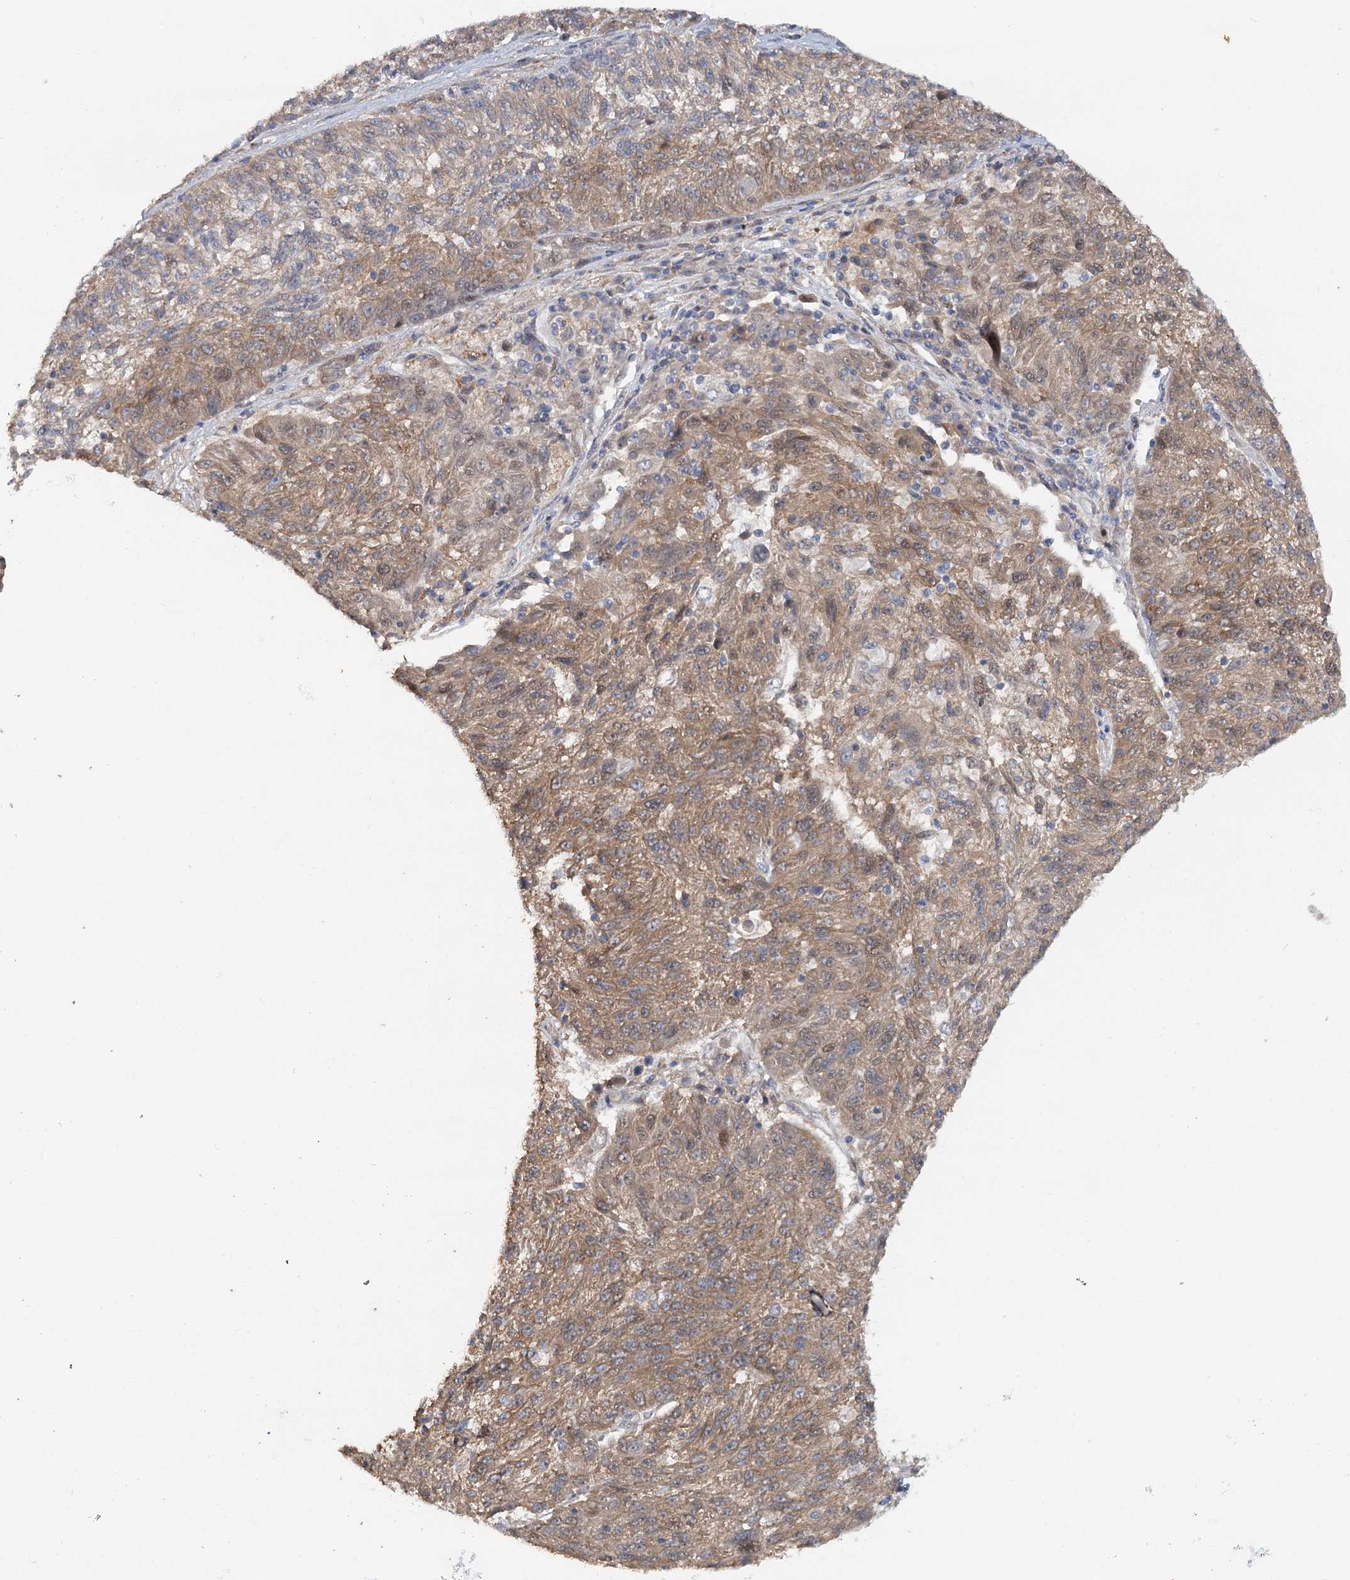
{"staining": {"intensity": "moderate", "quantity": ">75%", "location": "cytoplasmic/membranous,nuclear"}, "tissue": "melanoma", "cell_type": "Tumor cells", "image_type": "cancer", "snomed": [{"axis": "morphology", "description": "Malignant melanoma, NOS"}, {"axis": "topography", "description": "Skin"}], "caption": "Protein expression analysis of human malignant melanoma reveals moderate cytoplasmic/membranous and nuclear staining in about >75% of tumor cells. The staining was performed using DAB (3,3'-diaminobenzidine) to visualize the protein expression in brown, while the nuclei were stained in blue with hematoxylin (Magnification: 20x).", "gene": "MAP3K13", "patient": {"sex": "male", "age": 53}}